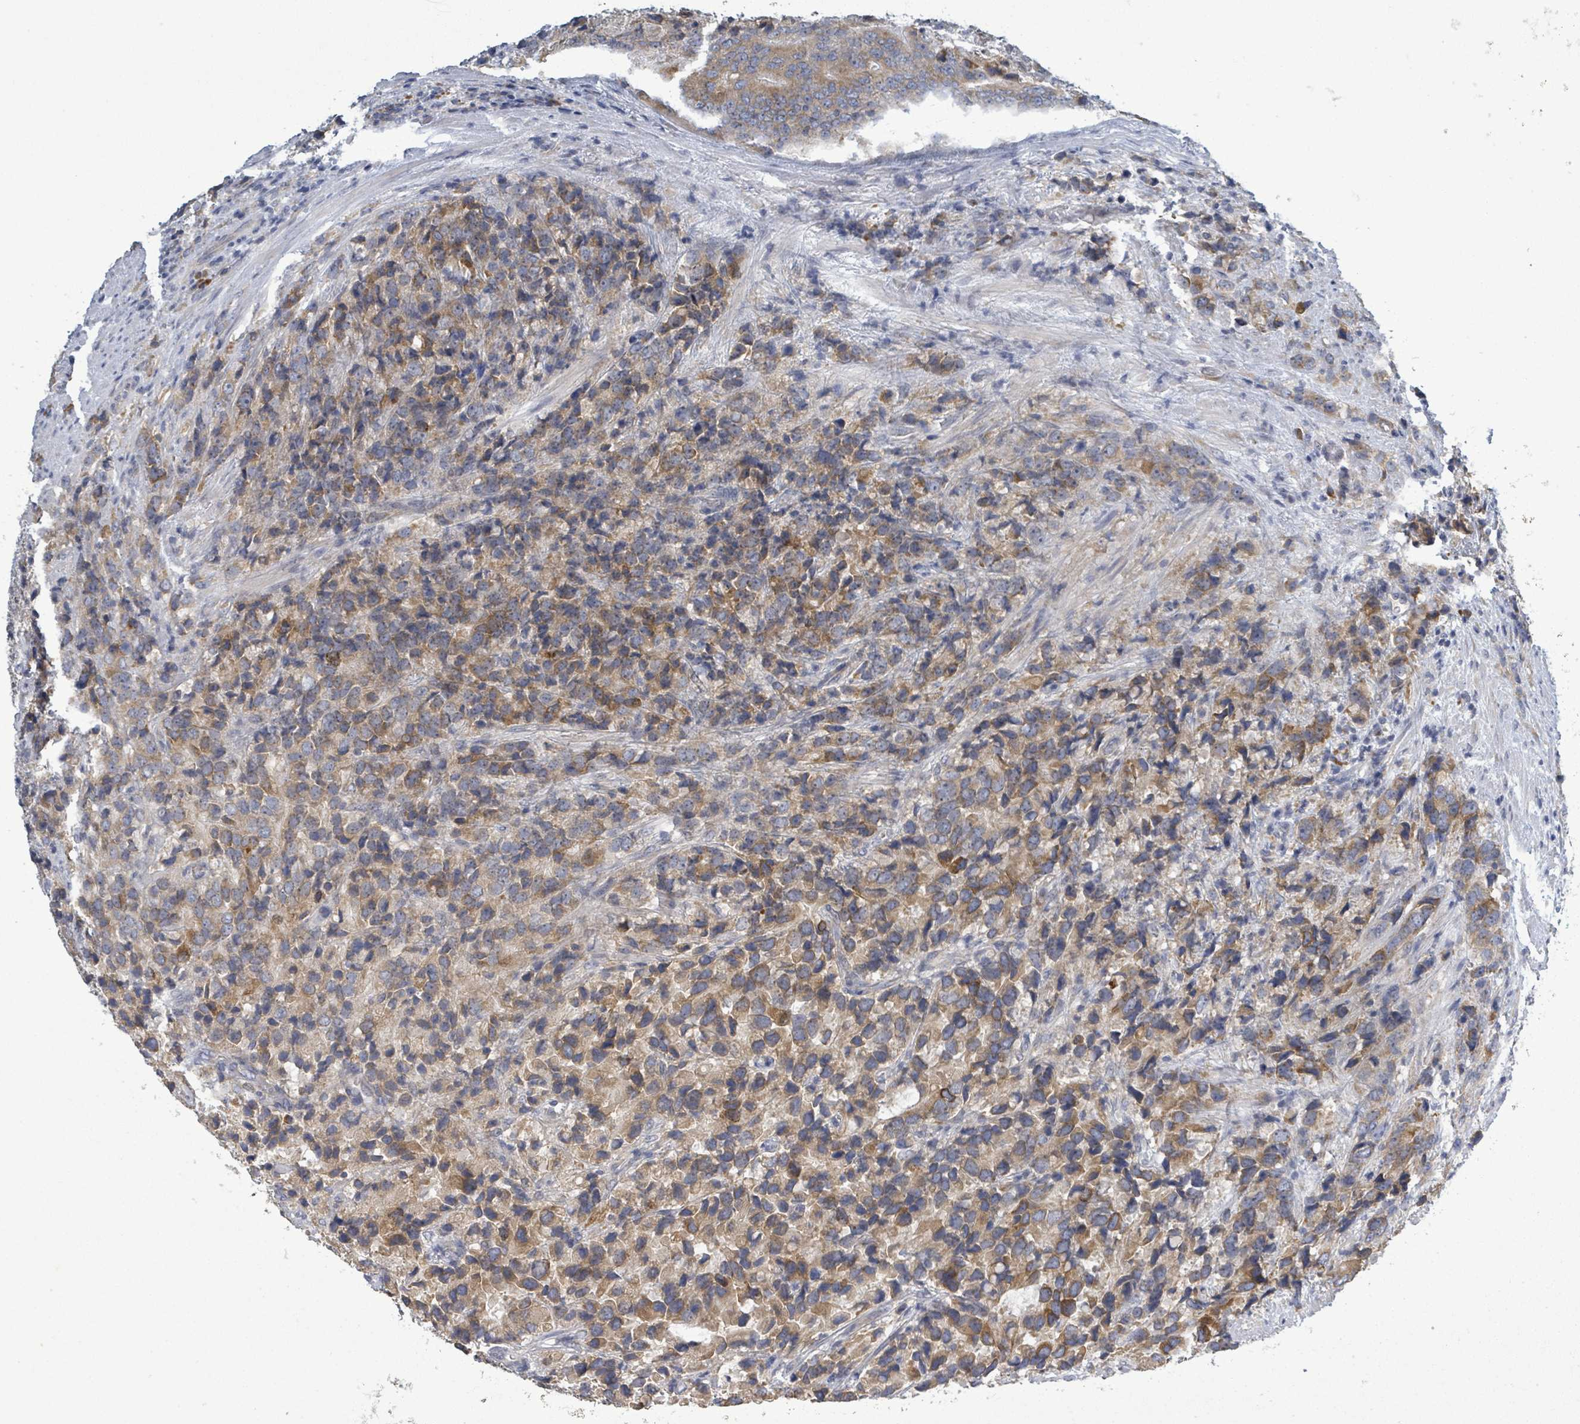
{"staining": {"intensity": "moderate", "quantity": ">75%", "location": "cytoplasmic/membranous"}, "tissue": "prostate cancer", "cell_type": "Tumor cells", "image_type": "cancer", "snomed": [{"axis": "morphology", "description": "Adenocarcinoma, High grade"}, {"axis": "topography", "description": "Prostate"}], "caption": "Immunohistochemistry image of neoplastic tissue: prostate adenocarcinoma (high-grade) stained using immunohistochemistry (IHC) shows medium levels of moderate protein expression localized specifically in the cytoplasmic/membranous of tumor cells, appearing as a cytoplasmic/membranous brown color.", "gene": "ATP13A1", "patient": {"sex": "male", "age": 62}}